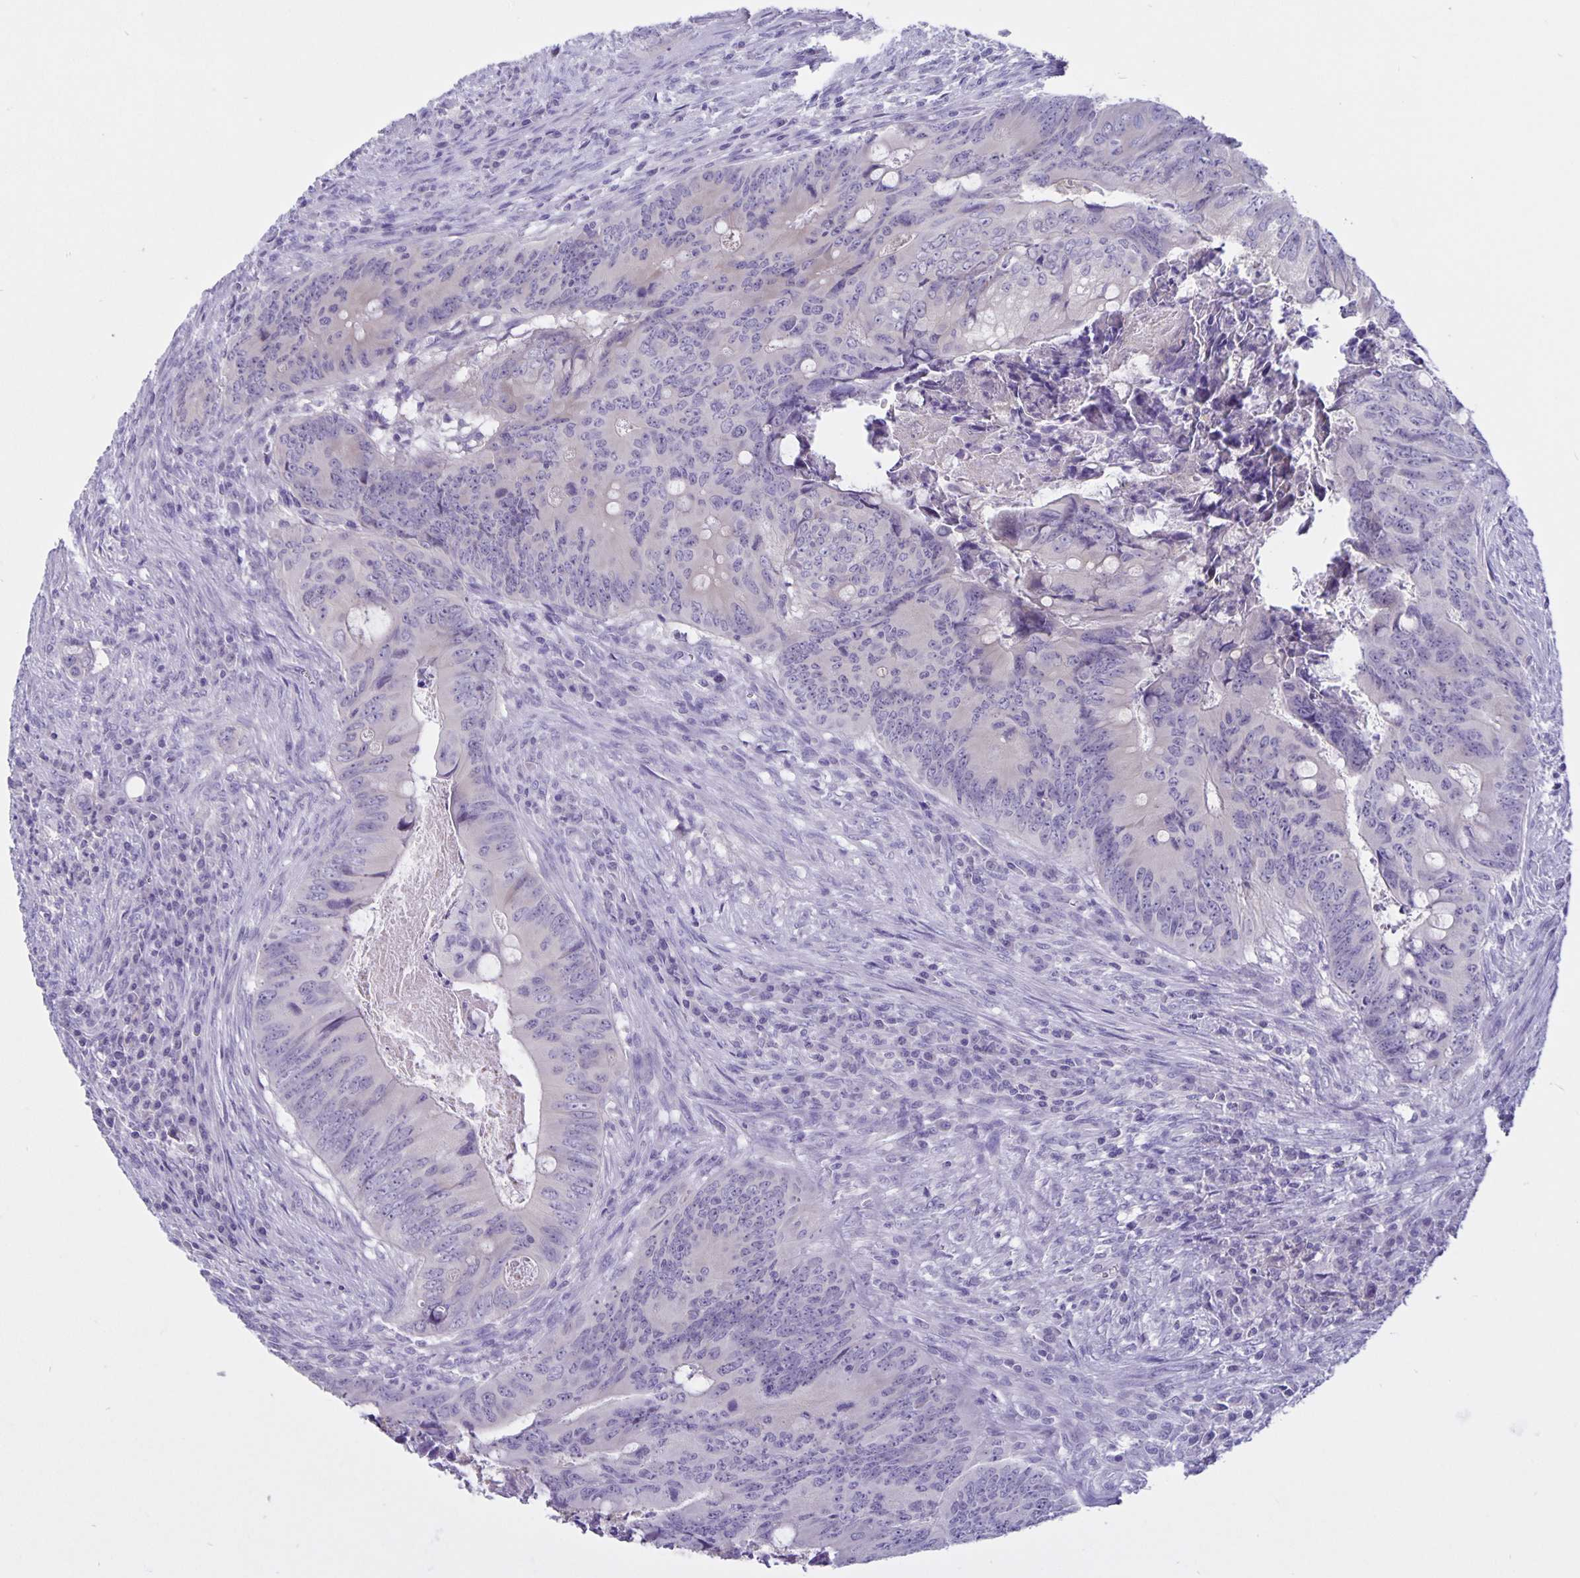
{"staining": {"intensity": "negative", "quantity": "none", "location": "none"}, "tissue": "colorectal cancer", "cell_type": "Tumor cells", "image_type": "cancer", "snomed": [{"axis": "morphology", "description": "Adenocarcinoma, NOS"}, {"axis": "topography", "description": "Colon"}], "caption": "This histopathology image is of colorectal cancer (adenocarcinoma) stained with IHC to label a protein in brown with the nuclei are counter-stained blue. There is no expression in tumor cells.", "gene": "ERMN", "patient": {"sex": "female", "age": 74}}